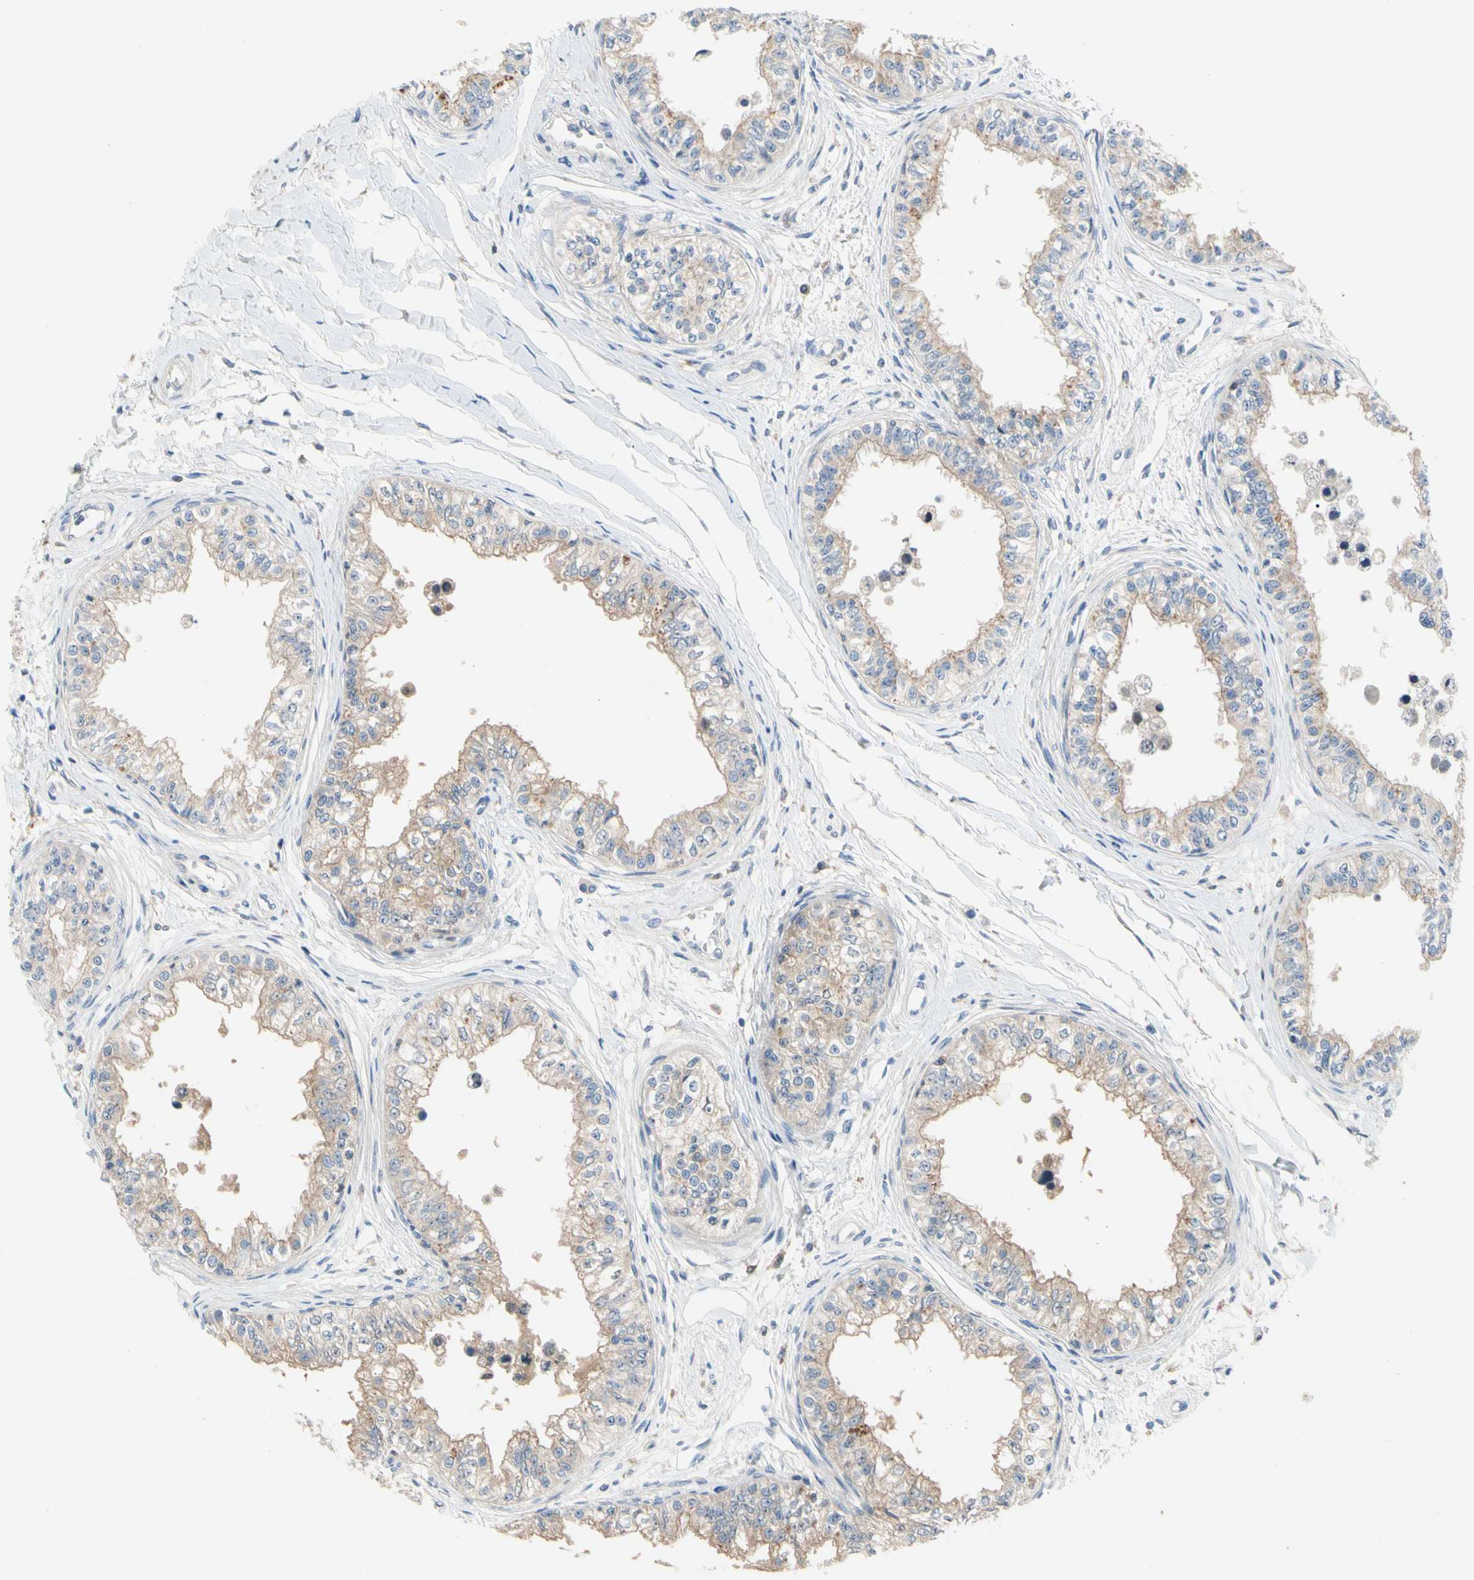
{"staining": {"intensity": "moderate", "quantity": "25%-75%", "location": "cytoplasmic/membranous"}, "tissue": "epididymis", "cell_type": "Glandular cells", "image_type": "normal", "snomed": [{"axis": "morphology", "description": "Normal tissue, NOS"}, {"axis": "morphology", "description": "Adenocarcinoma, metastatic, NOS"}, {"axis": "topography", "description": "Testis"}, {"axis": "topography", "description": "Epididymis"}], "caption": "Protein expression analysis of normal epididymis demonstrates moderate cytoplasmic/membranous staining in approximately 25%-75% of glandular cells. Immunohistochemistry stains the protein in brown and the nuclei are stained blue.", "gene": "GAS6", "patient": {"sex": "male", "age": 26}}